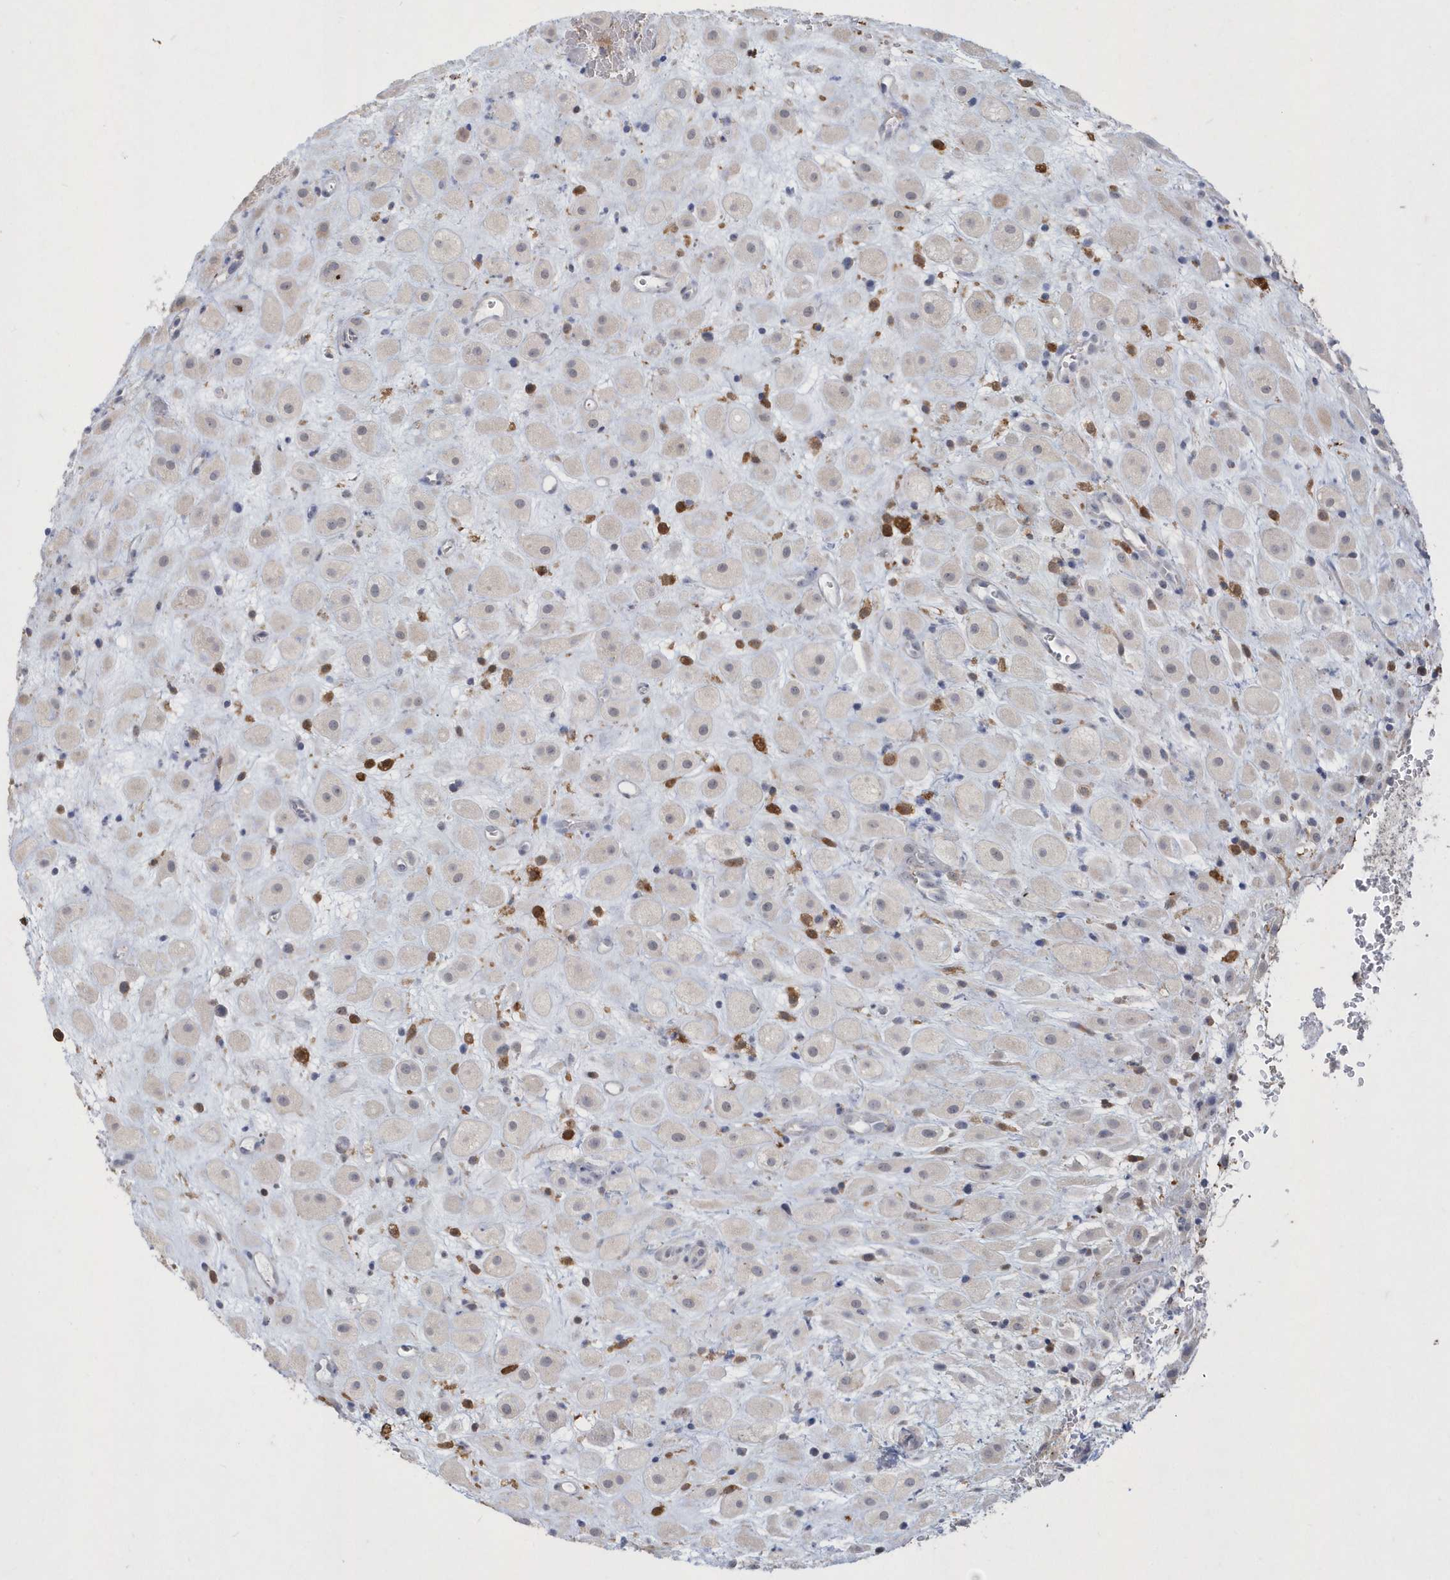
{"staining": {"intensity": "negative", "quantity": "none", "location": "none"}, "tissue": "placenta", "cell_type": "Decidual cells", "image_type": "normal", "snomed": [{"axis": "morphology", "description": "Normal tissue, NOS"}, {"axis": "topography", "description": "Placenta"}], "caption": "The image reveals no staining of decidual cells in unremarkable placenta.", "gene": "TSPEAR", "patient": {"sex": "female", "age": 35}}